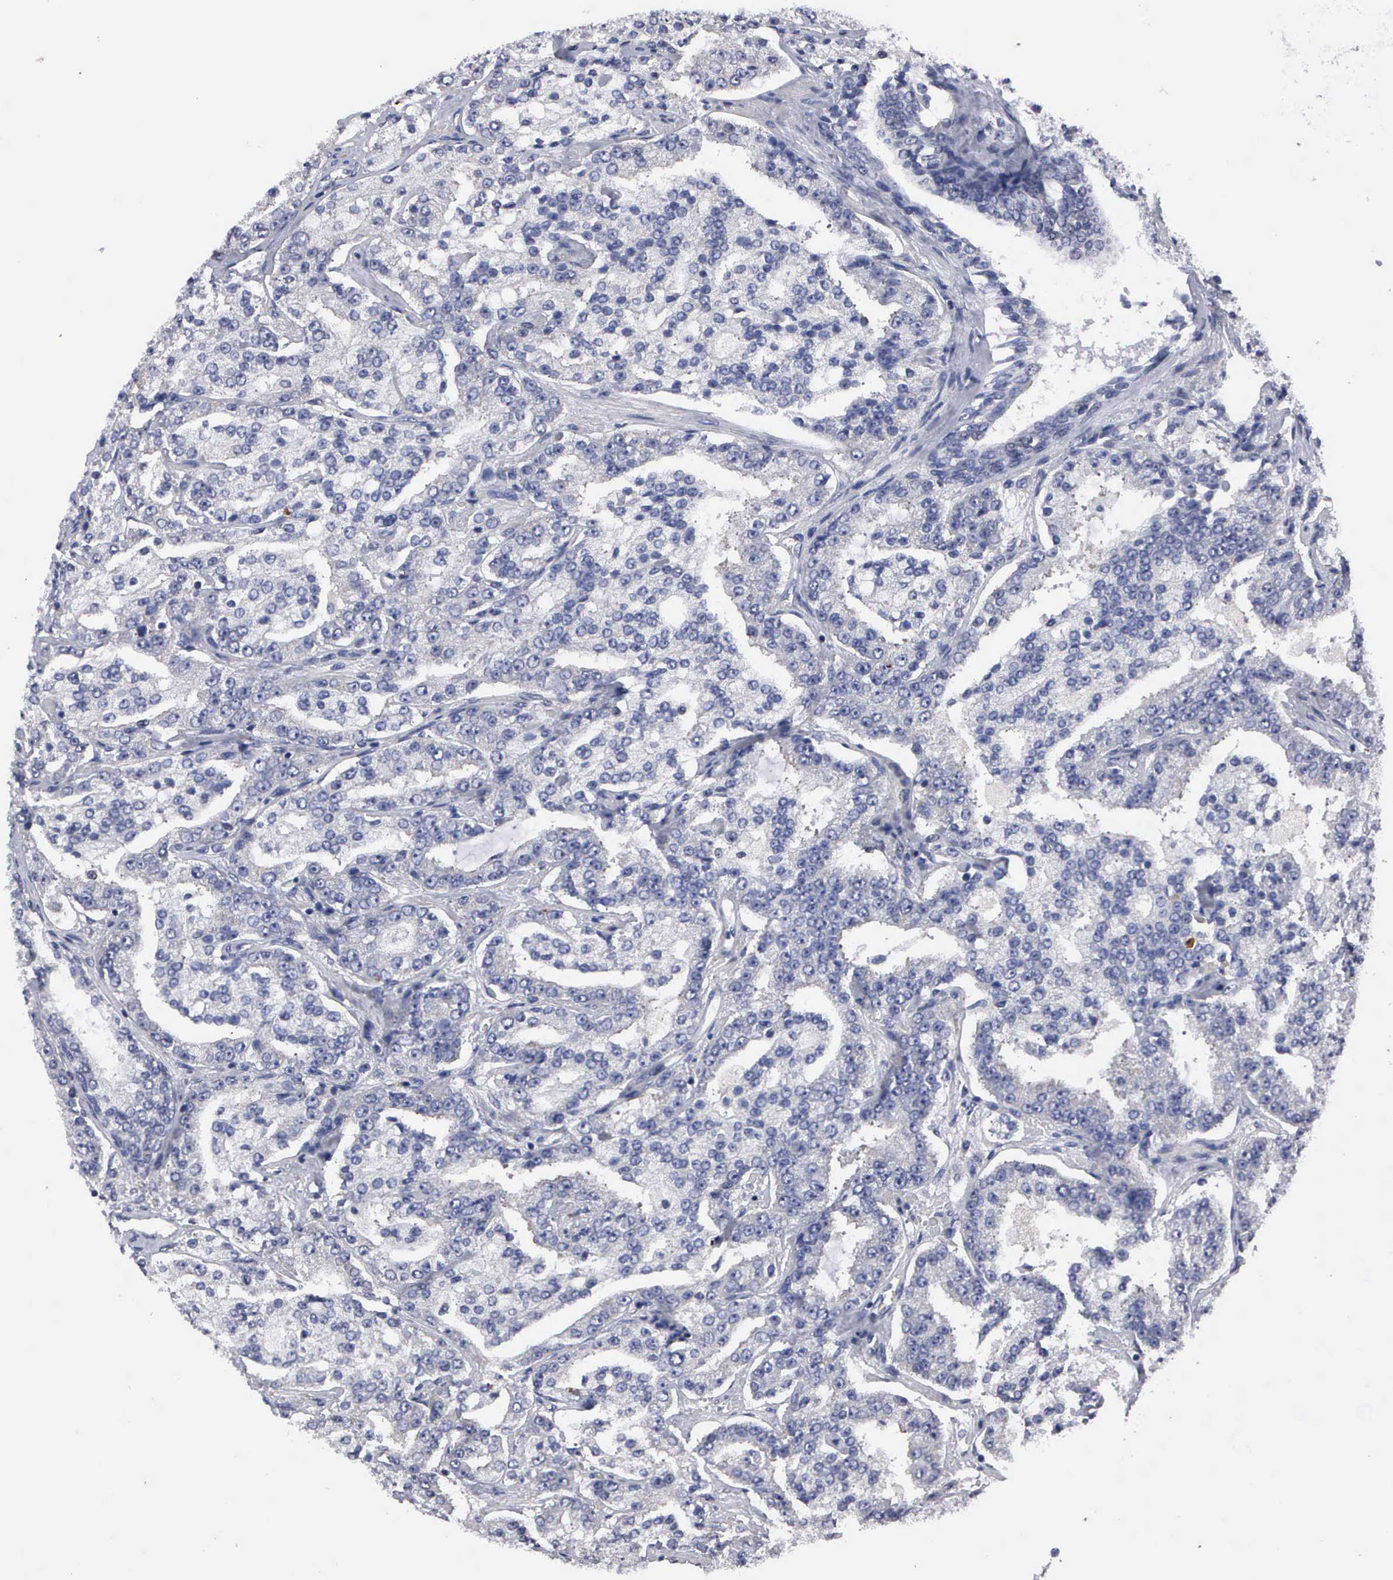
{"staining": {"intensity": "negative", "quantity": "none", "location": "none"}, "tissue": "prostate cancer", "cell_type": "Tumor cells", "image_type": "cancer", "snomed": [{"axis": "morphology", "description": "Adenocarcinoma, Medium grade"}, {"axis": "topography", "description": "Prostate"}], "caption": "There is no significant staining in tumor cells of medium-grade adenocarcinoma (prostate).", "gene": "TXLNG", "patient": {"sex": "male", "age": 72}}